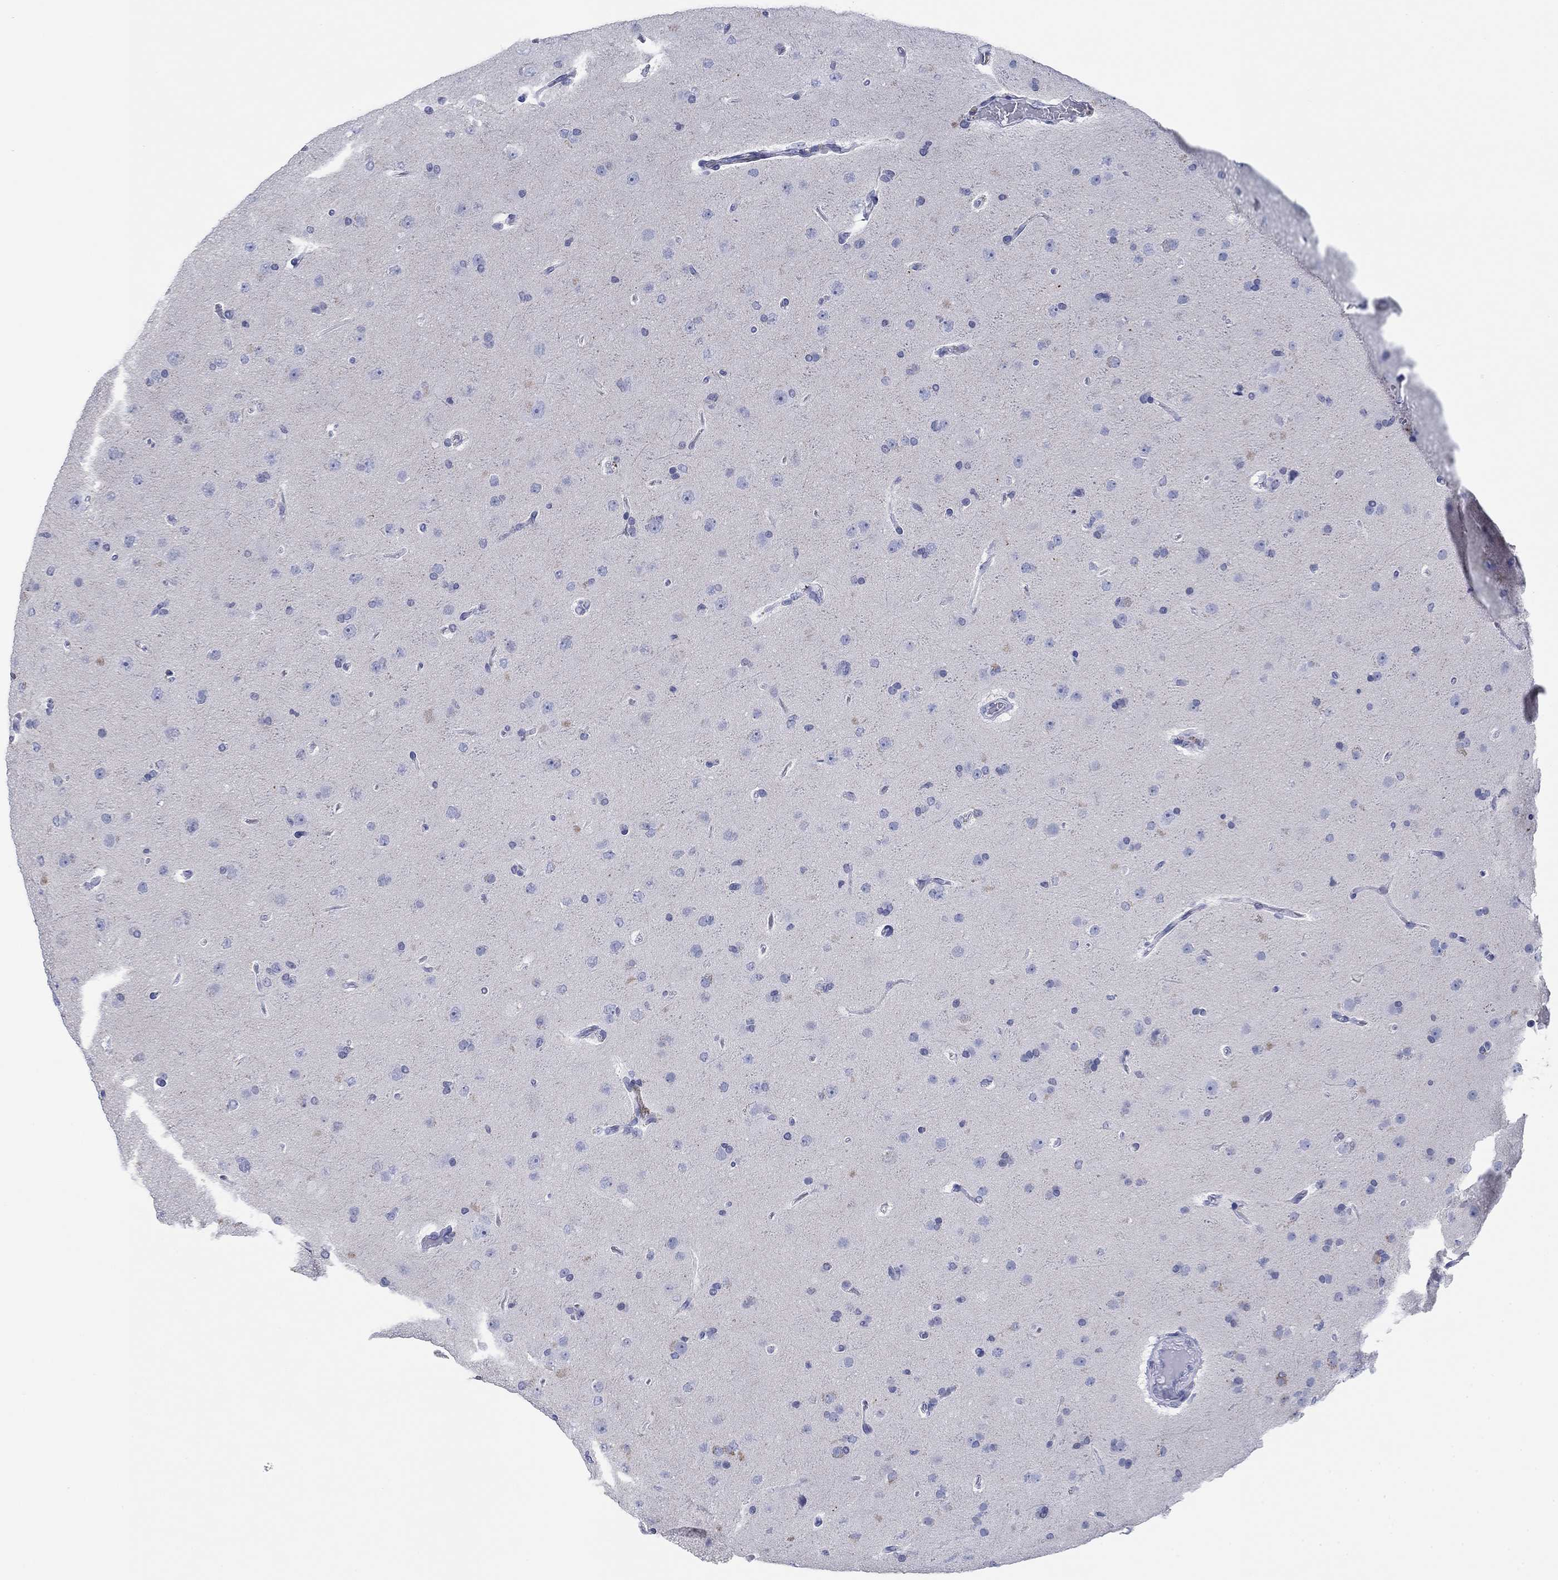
{"staining": {"intensity": "negative", "quantity": "none", "location": "none"}, "tissue": "glioma", "cell_type": "Tumor cells", "image_type": "cancer", "snomed": [{"axis": "morphology", "description": "Glioma, malignant, NOS"}, {"axis": "topography", "description": "Cerebral cortex"}], "caption": "Immunohistochemical staining of human glioma shows no significant expression in tumor cells. Nuclei are stained in blue.", "gene": "PDYN", "patient": {"sex": "male", "age": 58}}